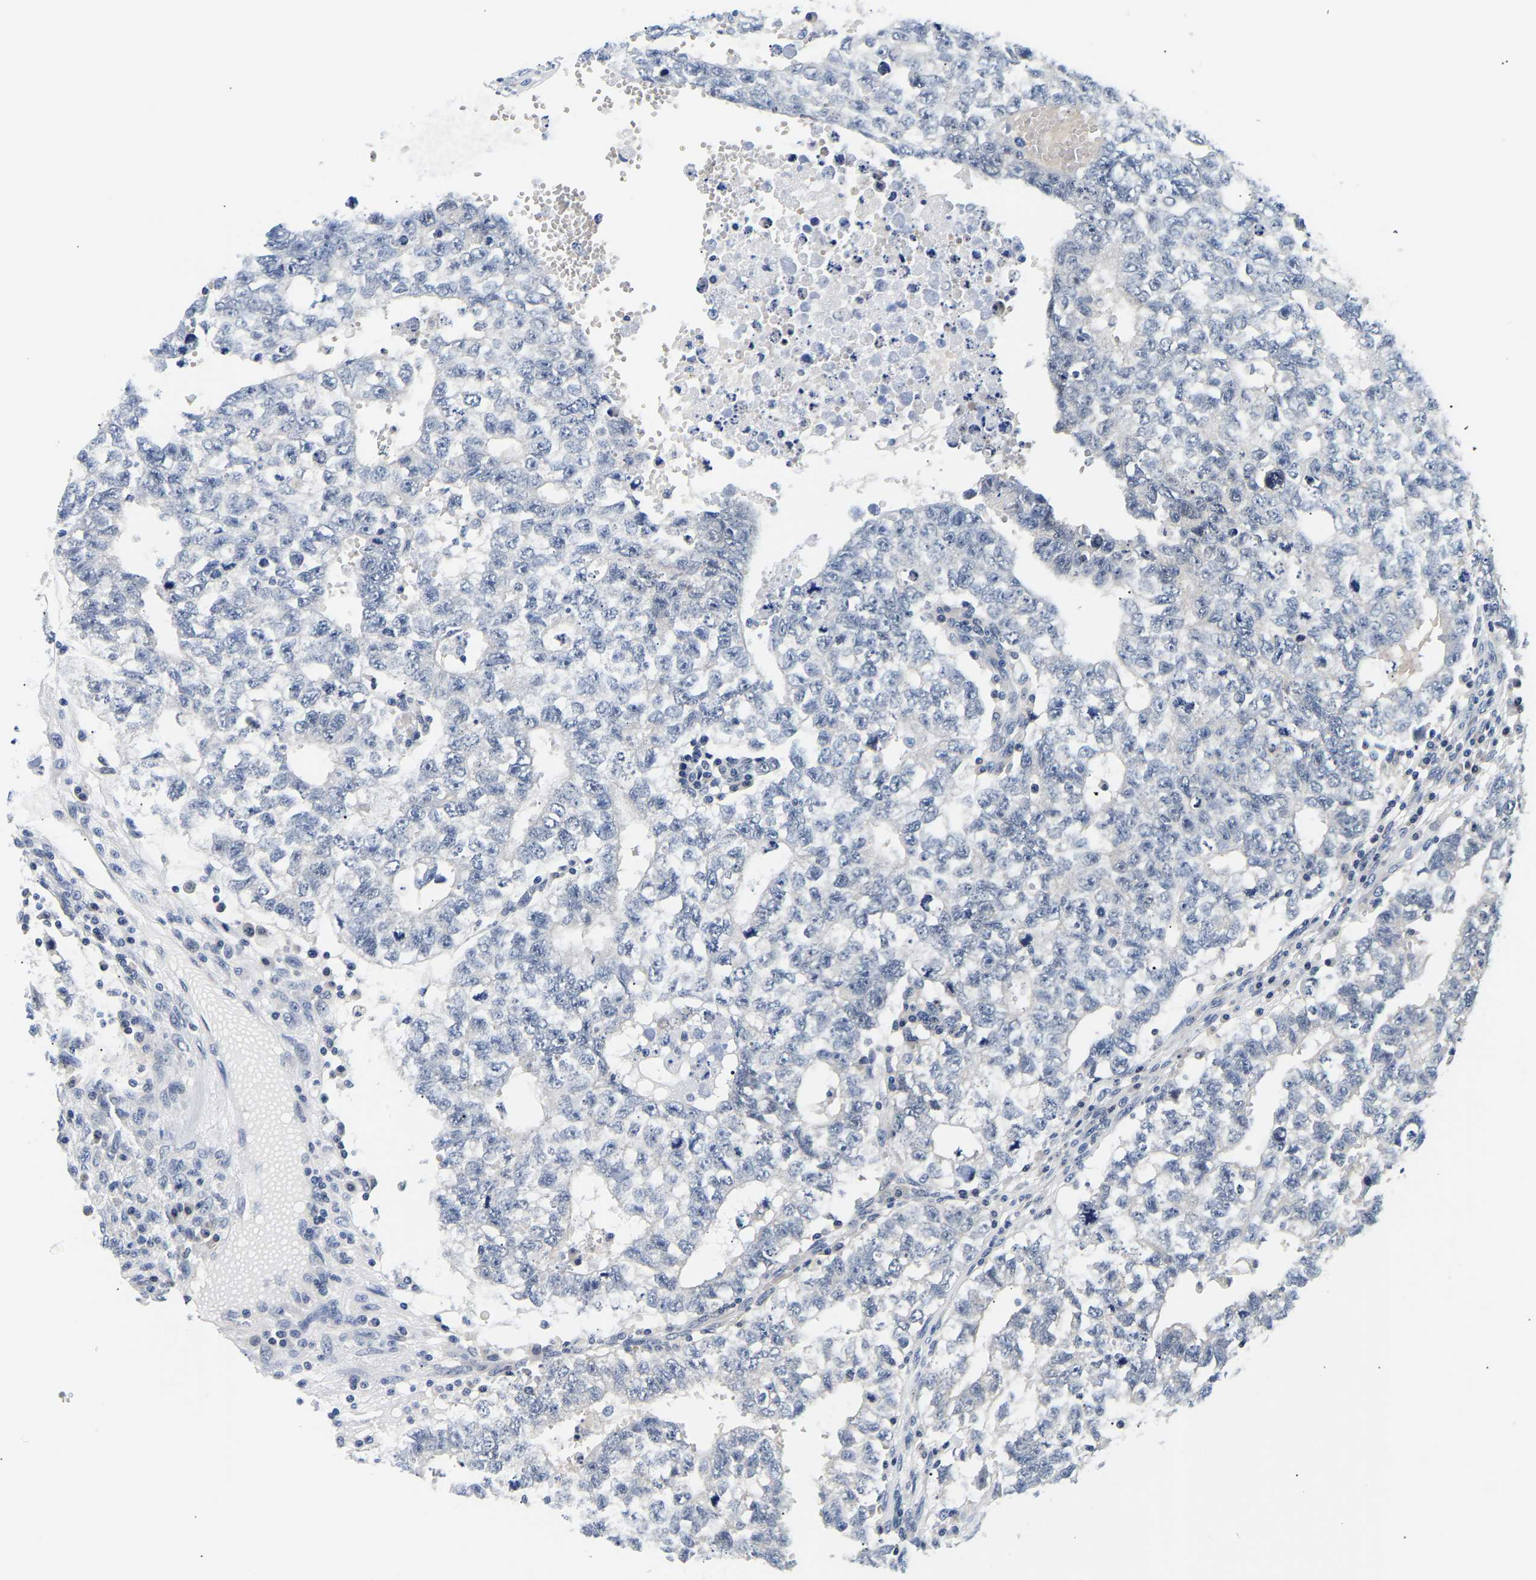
{"staining": {"intensity": "negative", "quantity": "none", "location": "none"}, "tissue": "testis cancer", "cell_type": "Tumor cells", "image_type": "cancer", "snomed": [{"axis": "morphology", "description": "Seminoma, NOS"}, {"axis": "morphology", "description": "Carcinoma, Embryonal, NOS"}, {"axis": "topography", "description": "Testis"}], "caption": "Human testis cancer (embryonal carcinoma) stained for a protein using IHC reveals no expression in tumor cells.", "gene": "UCHL3", "patient": {"sex": "male", "age": 38}}